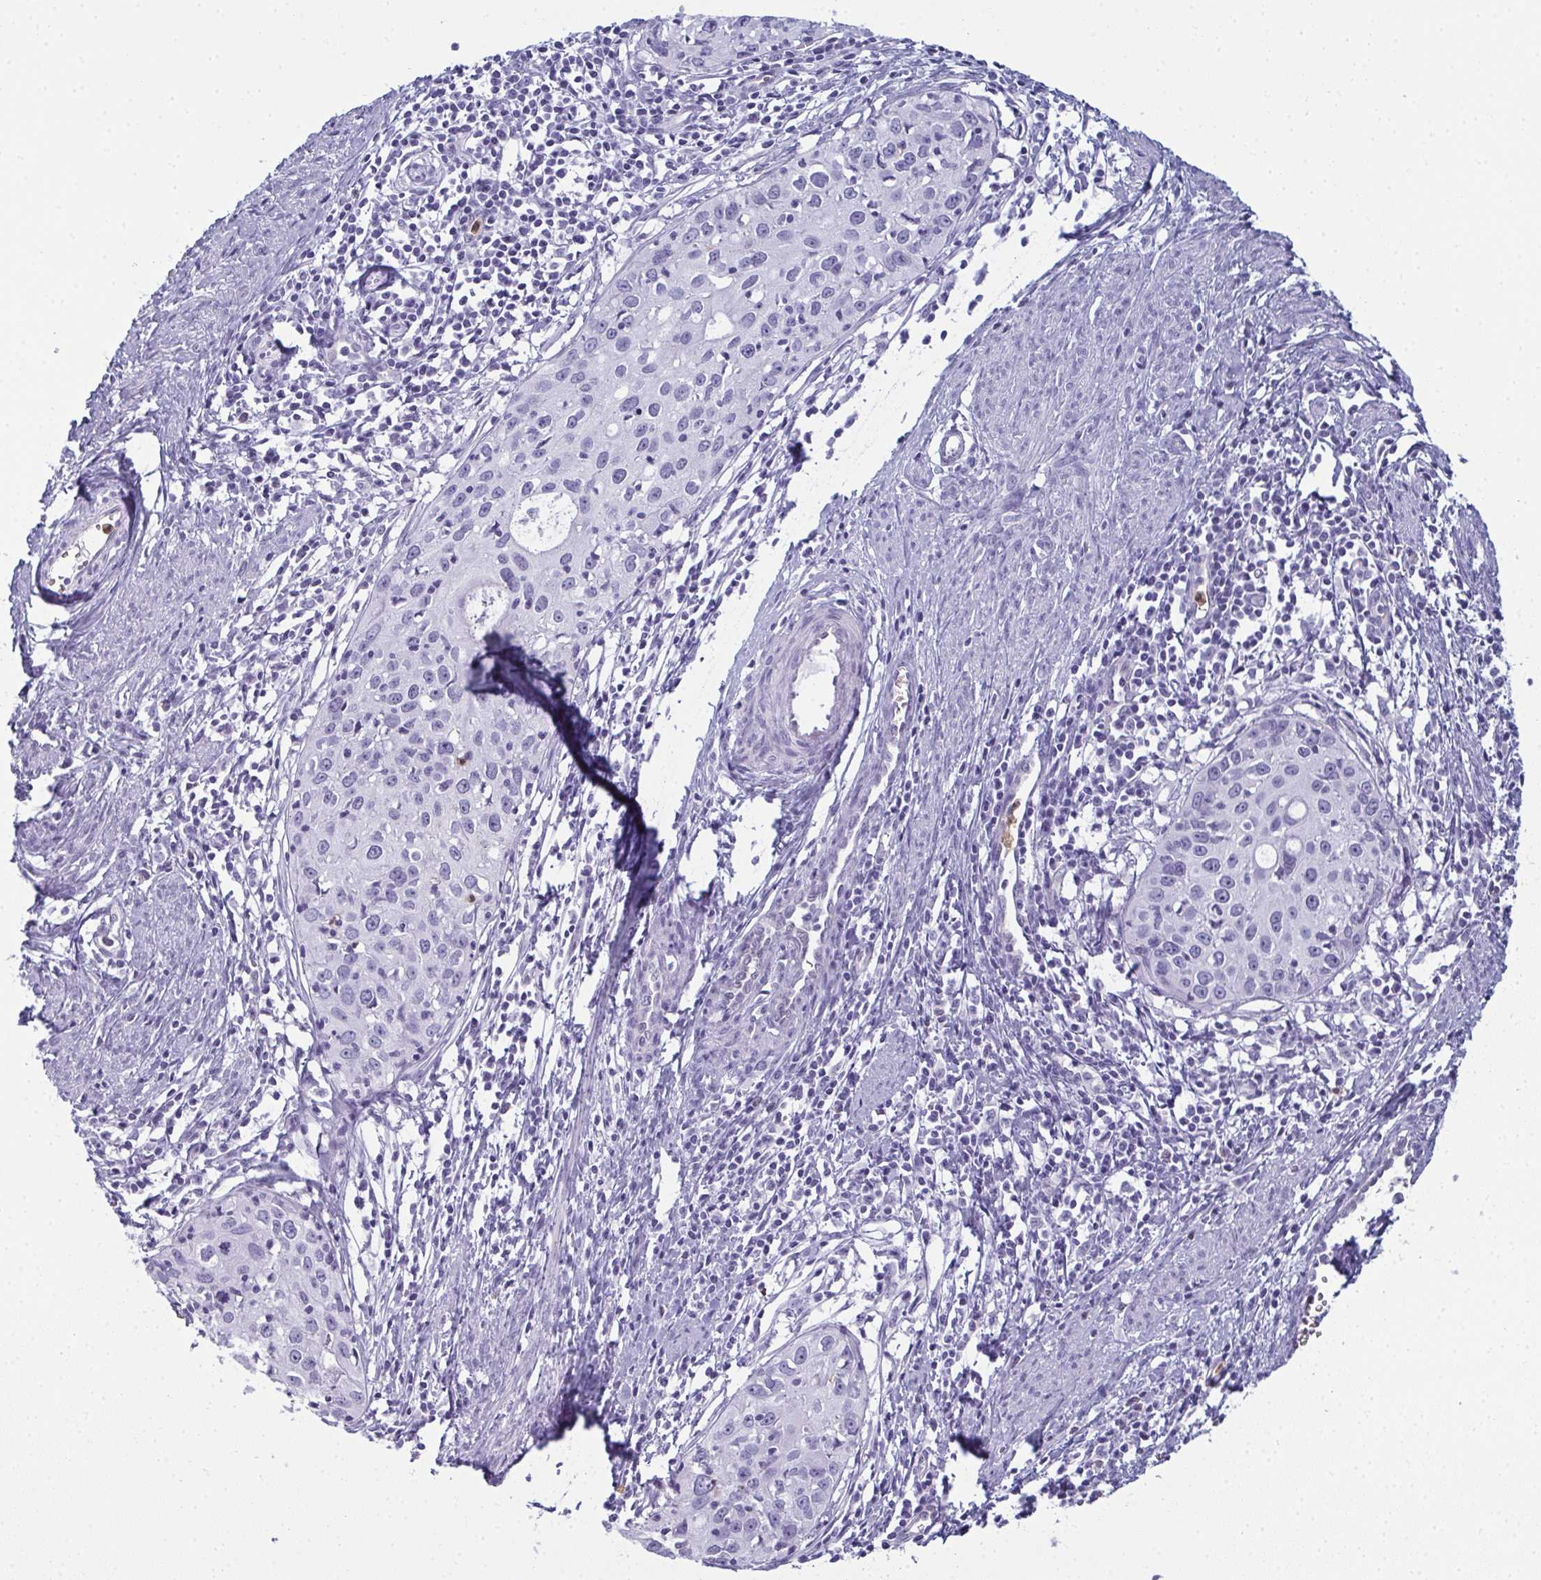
{"staining": {"intensity": "negative", "quantity": "none", "location": "none"}, "tissue": "cervical cancer", "cell_type": "Tumor cells", "image_type": "cancer", "snomed": [{"axis": "morphology", "description": "Squamous cell carcinoma, NOS"}, {"axis": "topography", "description": "Cervix"}], "caption": "This is an IHC micrograph of human cervical cancer. There is no staining in tumor cells.", "gene": "CDA", "patient": {"sex": "female", "age": 40}}